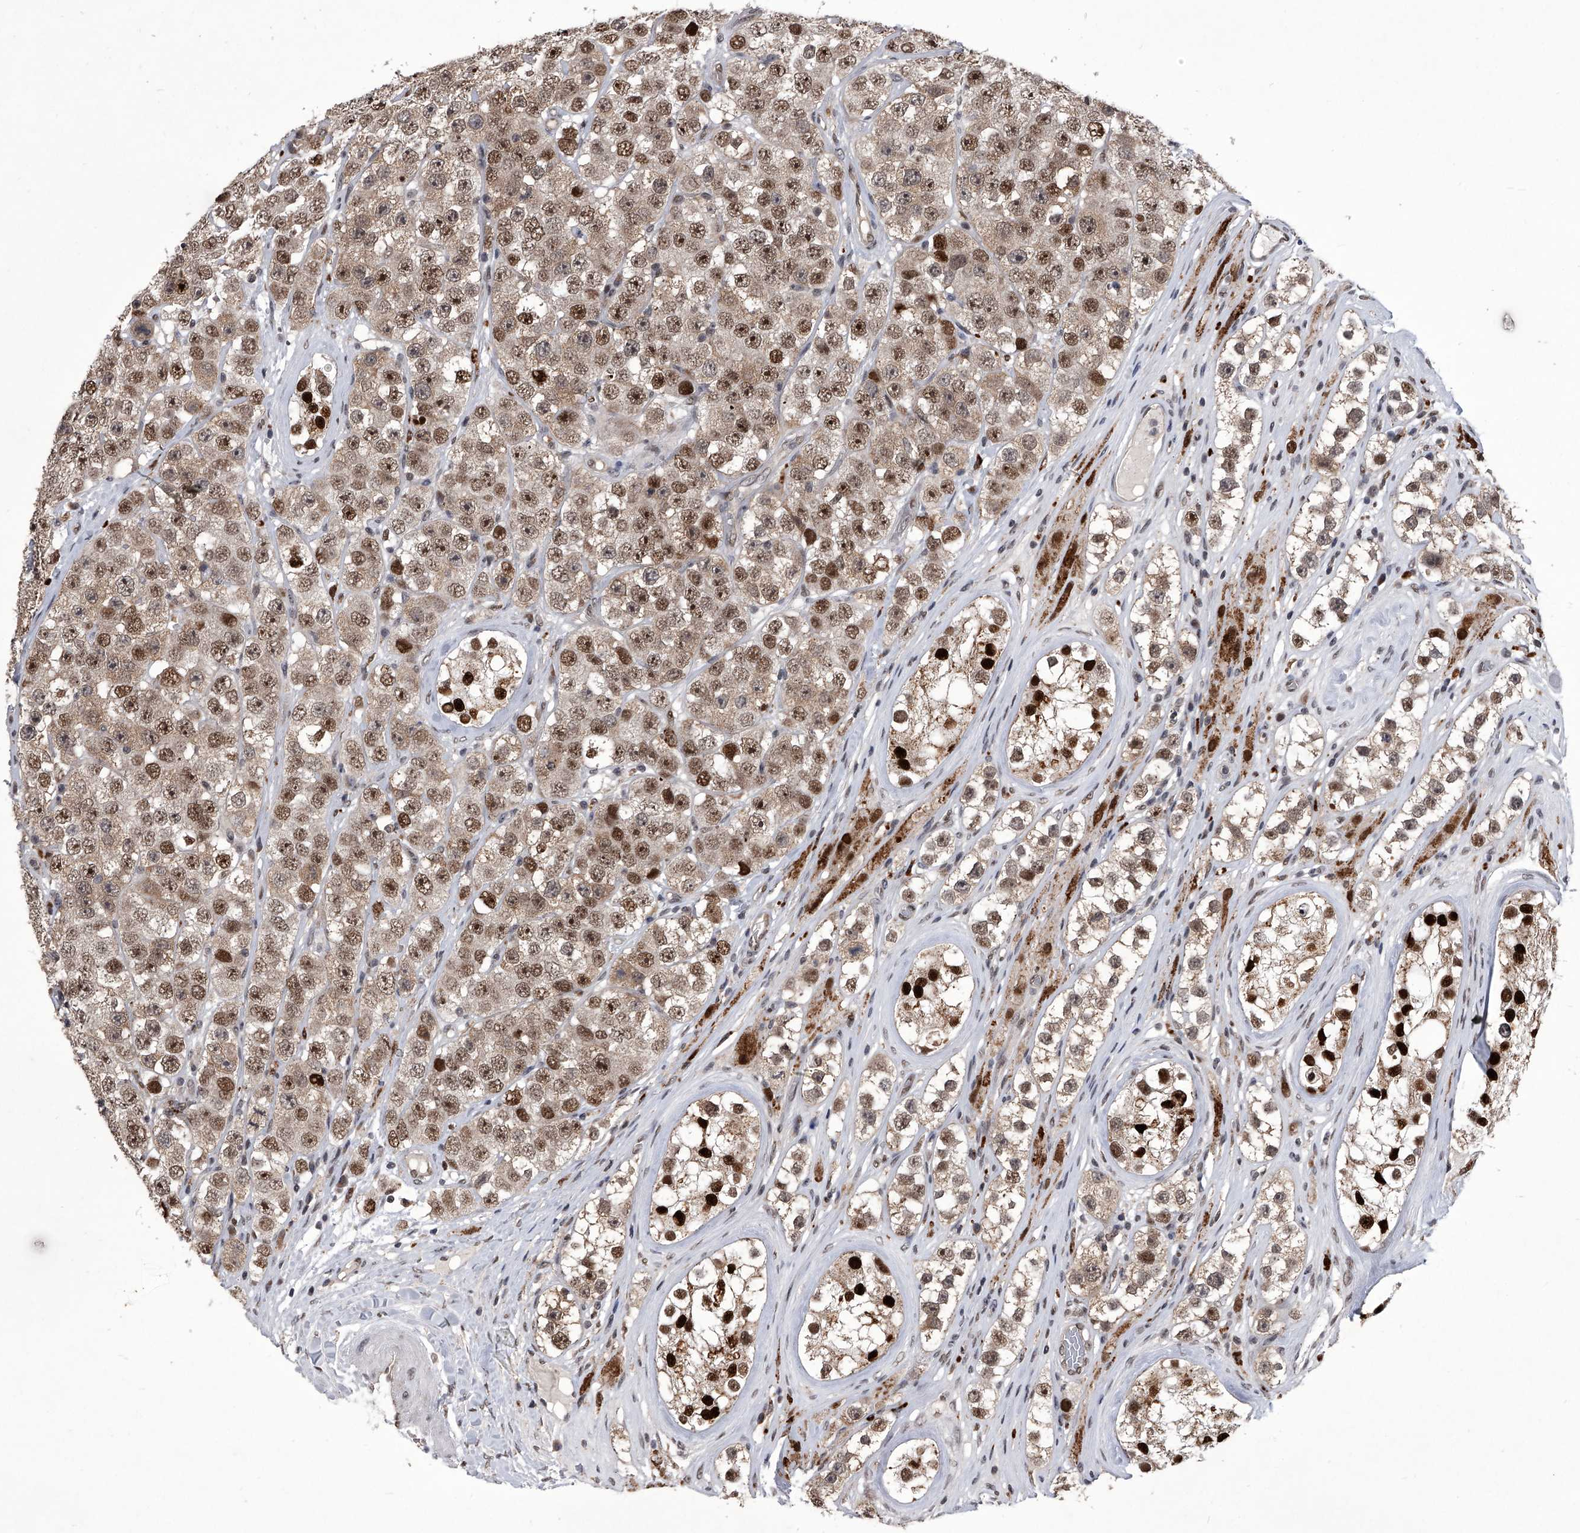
{"staining": {"intensity": "moderate", "quantity": ">75%", "location": "nuclear"}, "tissue": "testis cancer", "cell_type": "Tumor cells", "image_type": "cancer", "snomed": [{"axis": "morphology", "description": "Seminoma, NOS"}, {"axis": "topography", "description": "Testis"}], "caption": "An immunohistochemistry (IHC) image of tumor tissue is shown. Protein staining in brown shows moderate nuclear positivity in testis cancer (seminoma) within tumor cells.", "gene": "CMTR1", "patient": {"sex": "male", "age": 28}}